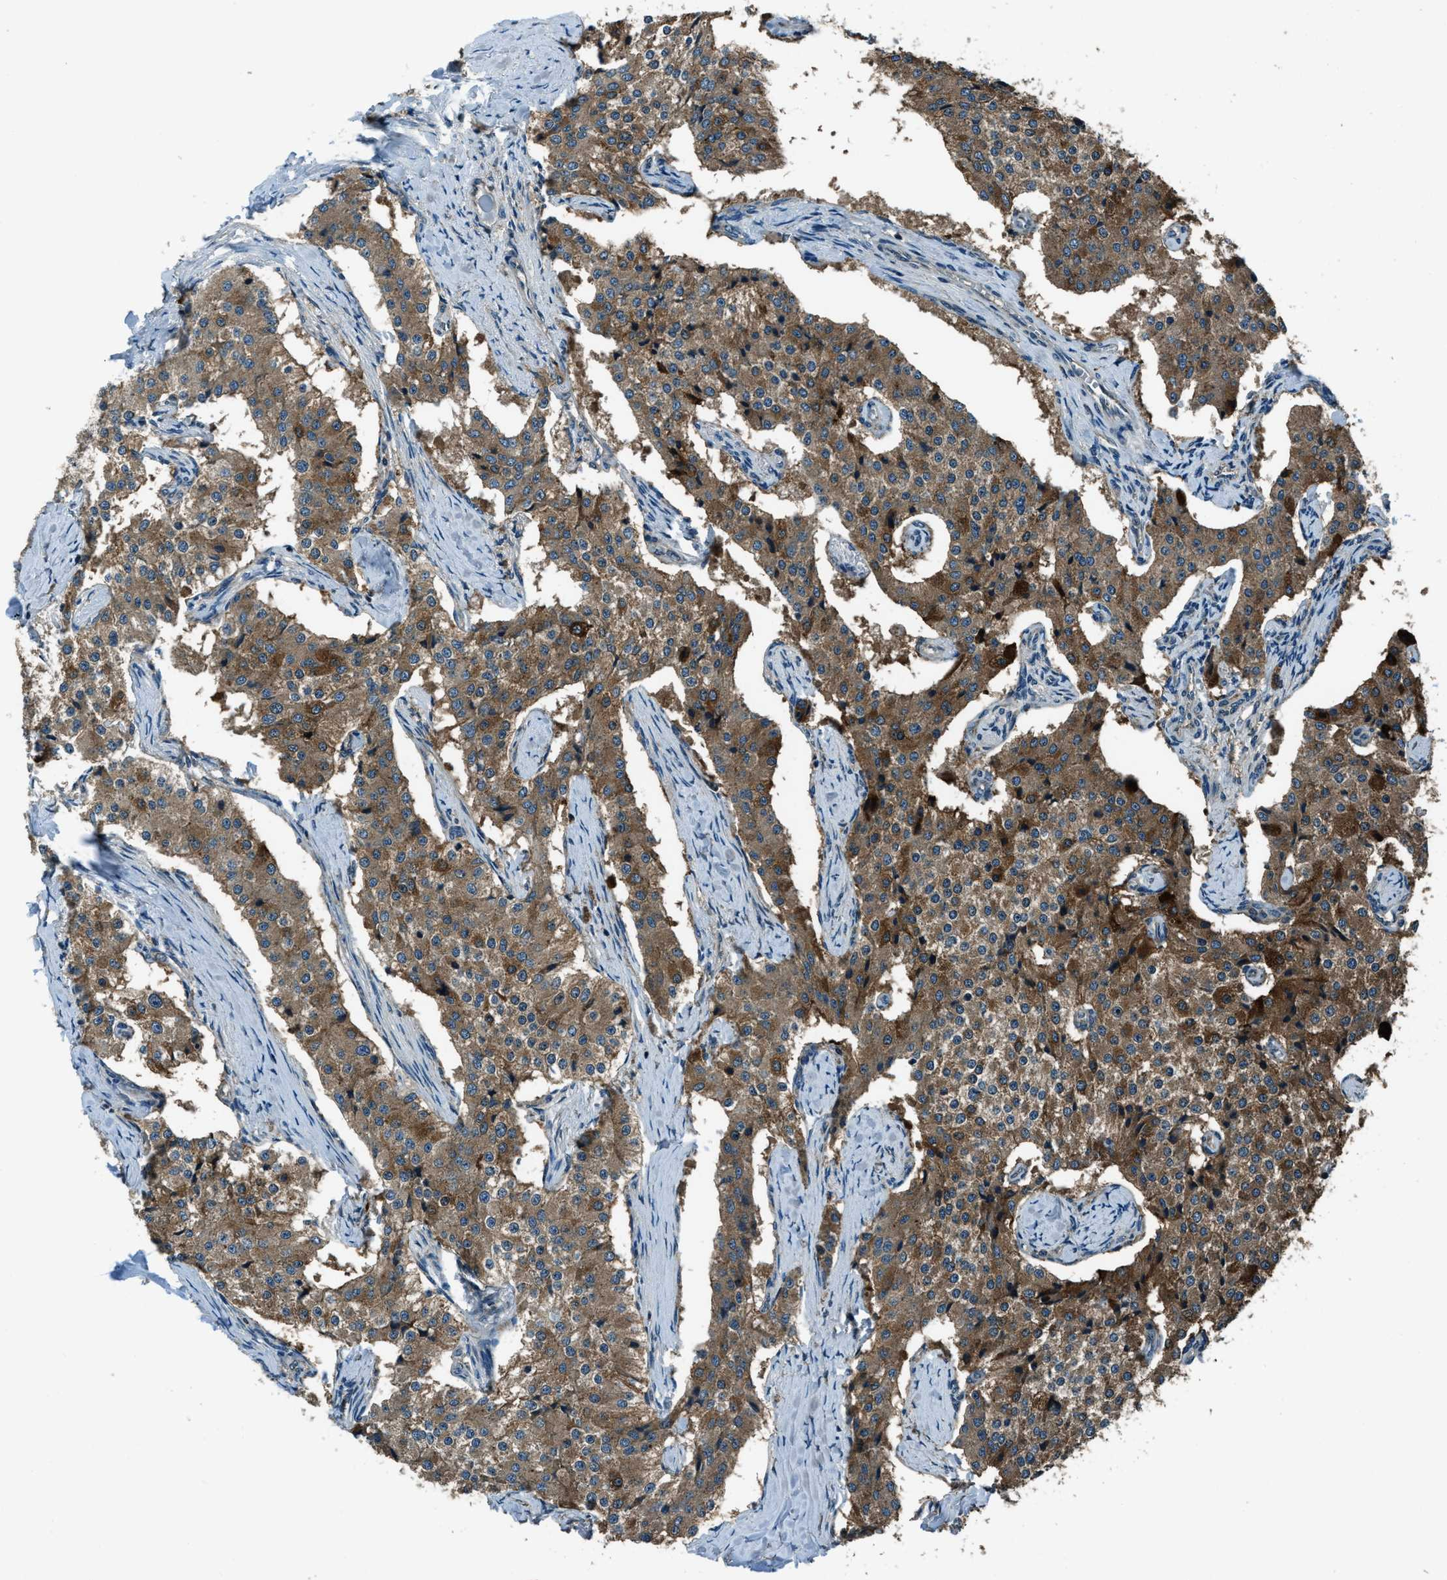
{"staining": {"intensity": "moderate", "quantity": ">75%", "location": "cytoplasmic/membranous"}, "tissue": "carcinoid", "cell_type": "Tumor cells", "image_type": "cancer", "snomed": [{"axis": "morphology", "description": "Carcinoid, malignant, NOS"}, {"axis": "topography", "description": "Colon"}], "caption": "About >75% of tumor cells in carcinoid exhibit moderate cytoplasmic/membranous protein expression as visualized by brown immunohistochemical staining.", "gene": "TRIM4", "patient": {"sex": "female", "age": 52}}